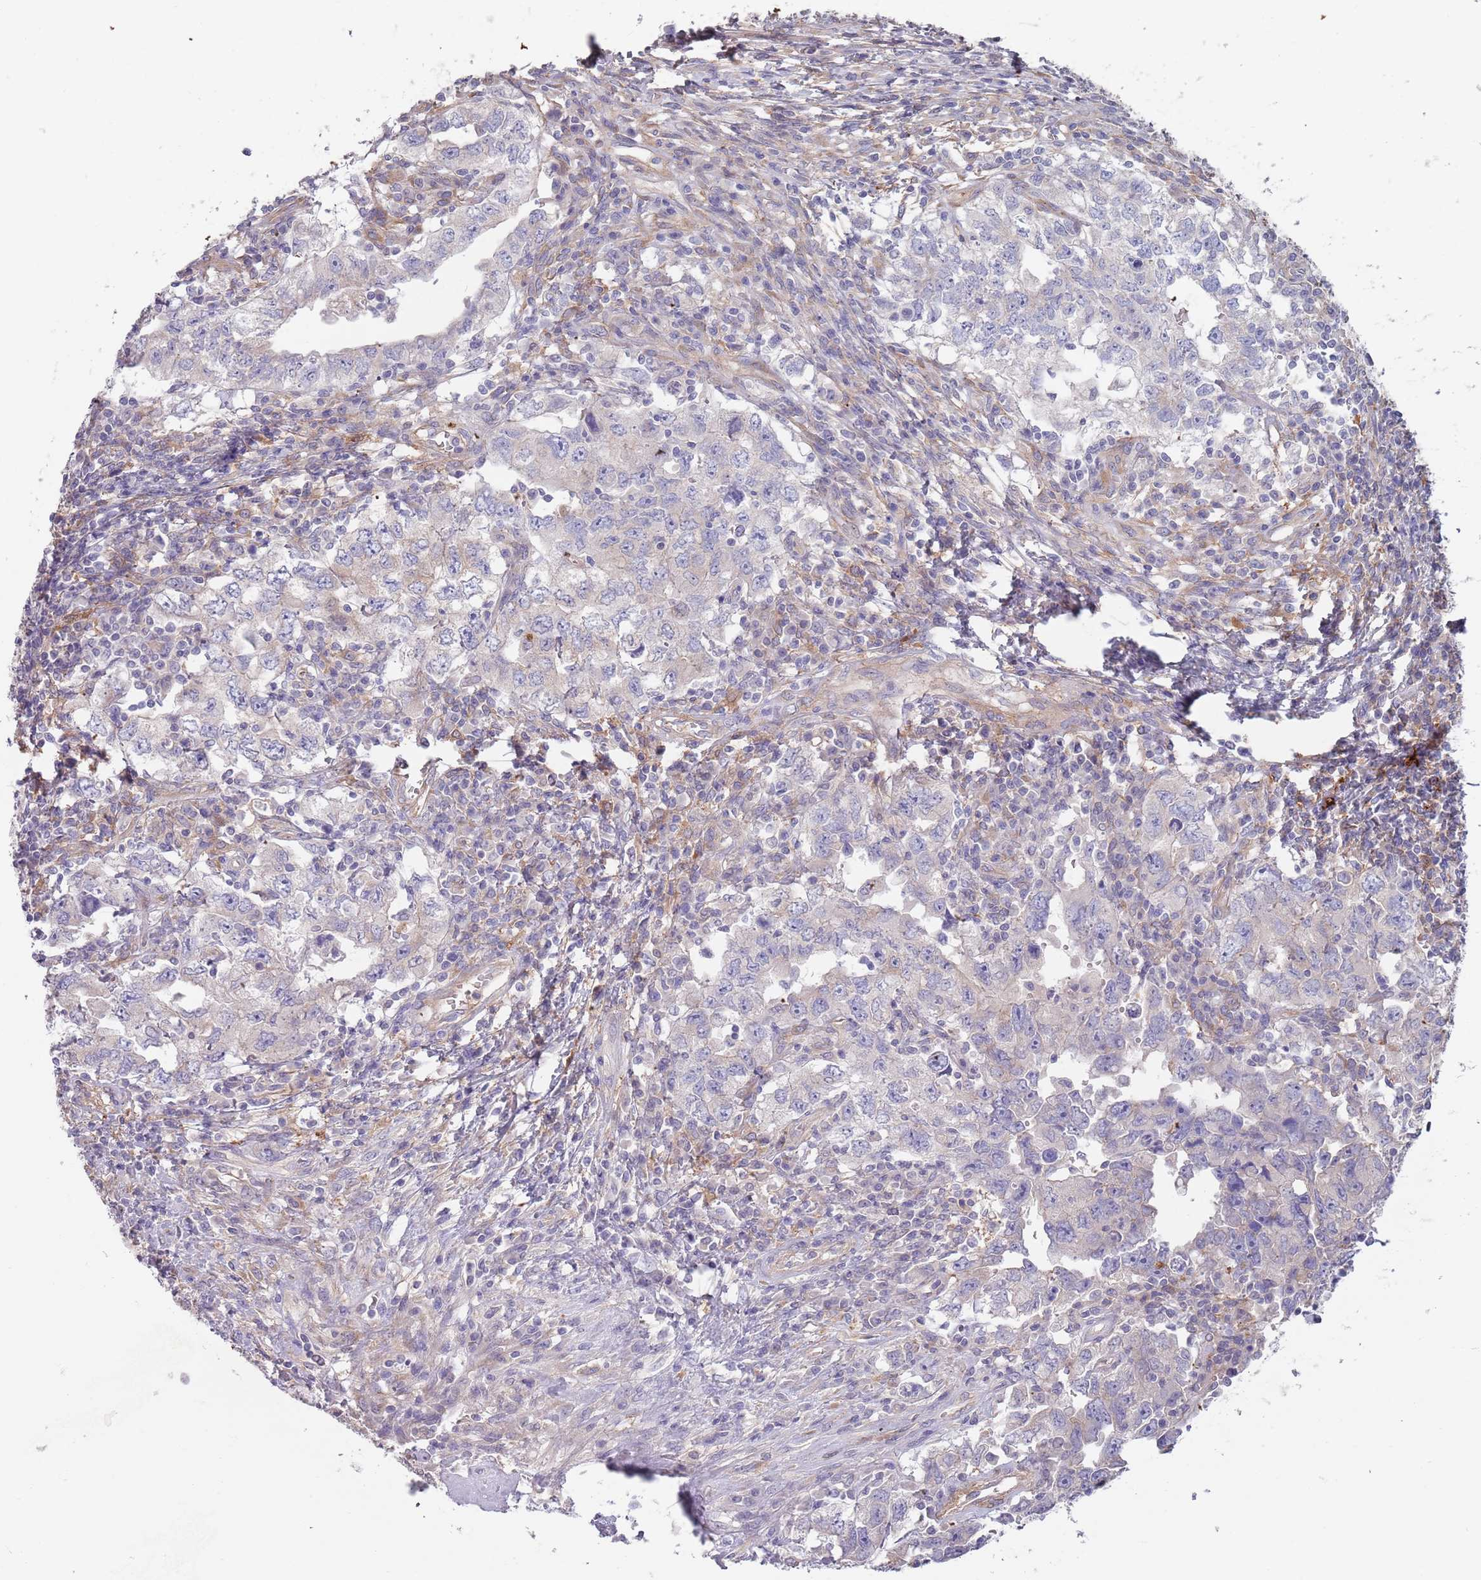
{"staining": {"intensity": "negative", "quantity": "none", "location": "none"}, "tissue": "testis cancer", "cell_type": "Tumor cells", "image_type": "cancer", "snomed": [{"axis": "morphology", "description": "Carcinoma, Embryonal, NOS"}, {"axis": "topography", "description": "Testis"}], "caption": "Embryonal carcinoma (testis) was stained to show a protein in brown. There is no significant positivity in tumor cells. (Brightfield microscopy of DAB immunohistochemistry (IHC) at high magnification).", "gene": "APPL2", "patient": {"sex": "male", "age": 26}}